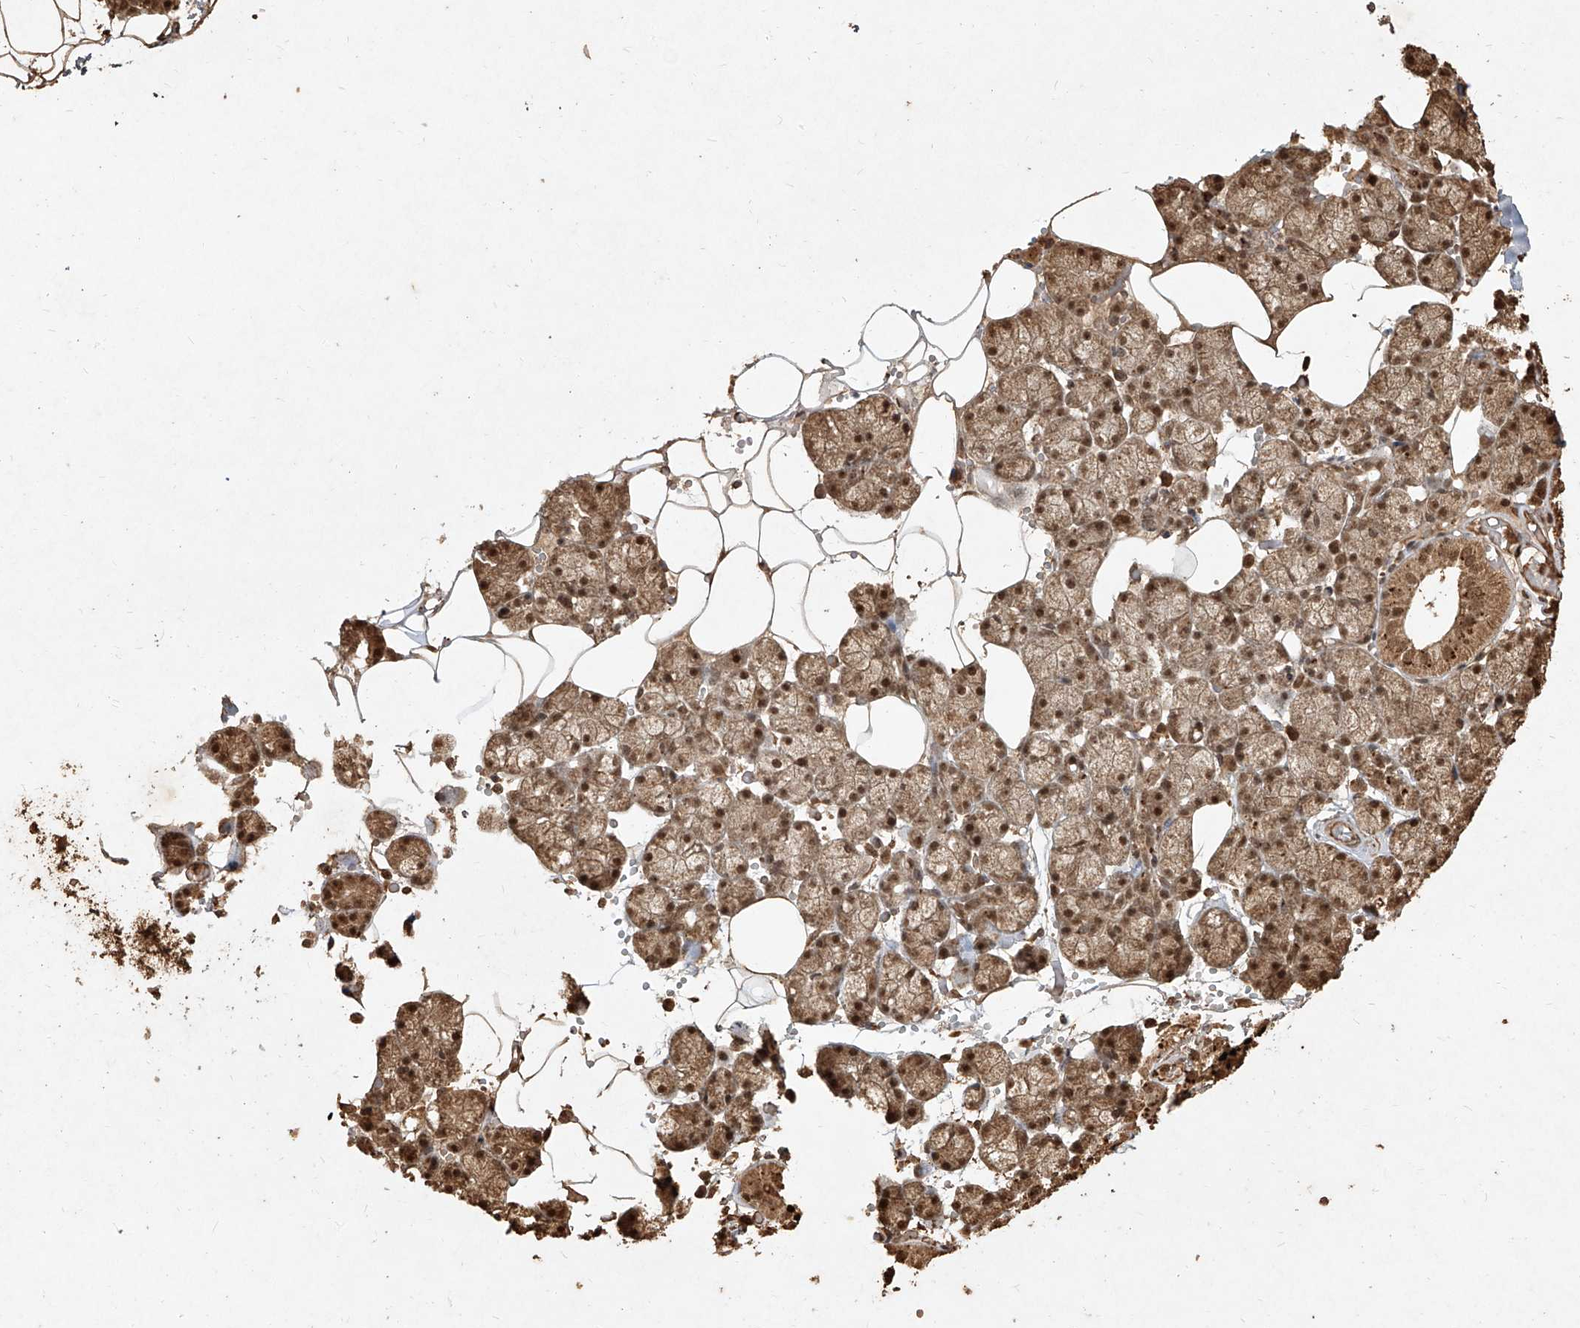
{"staining": {"intensity": "moderate", "quantity": ">75%", "location": "cytoplasmic/membranous,nuclear"}, "tissue": "salivary gland", "cell_type": "Glandular cells", "image_type": "normal", "snomed": [{"axis": "morphology", "description": "Normal tissue, NOS"}, {"axis": "topography", "description": "Salivary gland"}], "caption": "Immunohistochemical staining of normal human salivary gland displays medium levels of moderate cytoplasmic/membranous,nuclear positivity in approximately >75% of glandular cells. (IHC, brightfield microscopy, high magnification).", "gene": "UBE2K", "patient": {"sex": "male", "age": 62}}